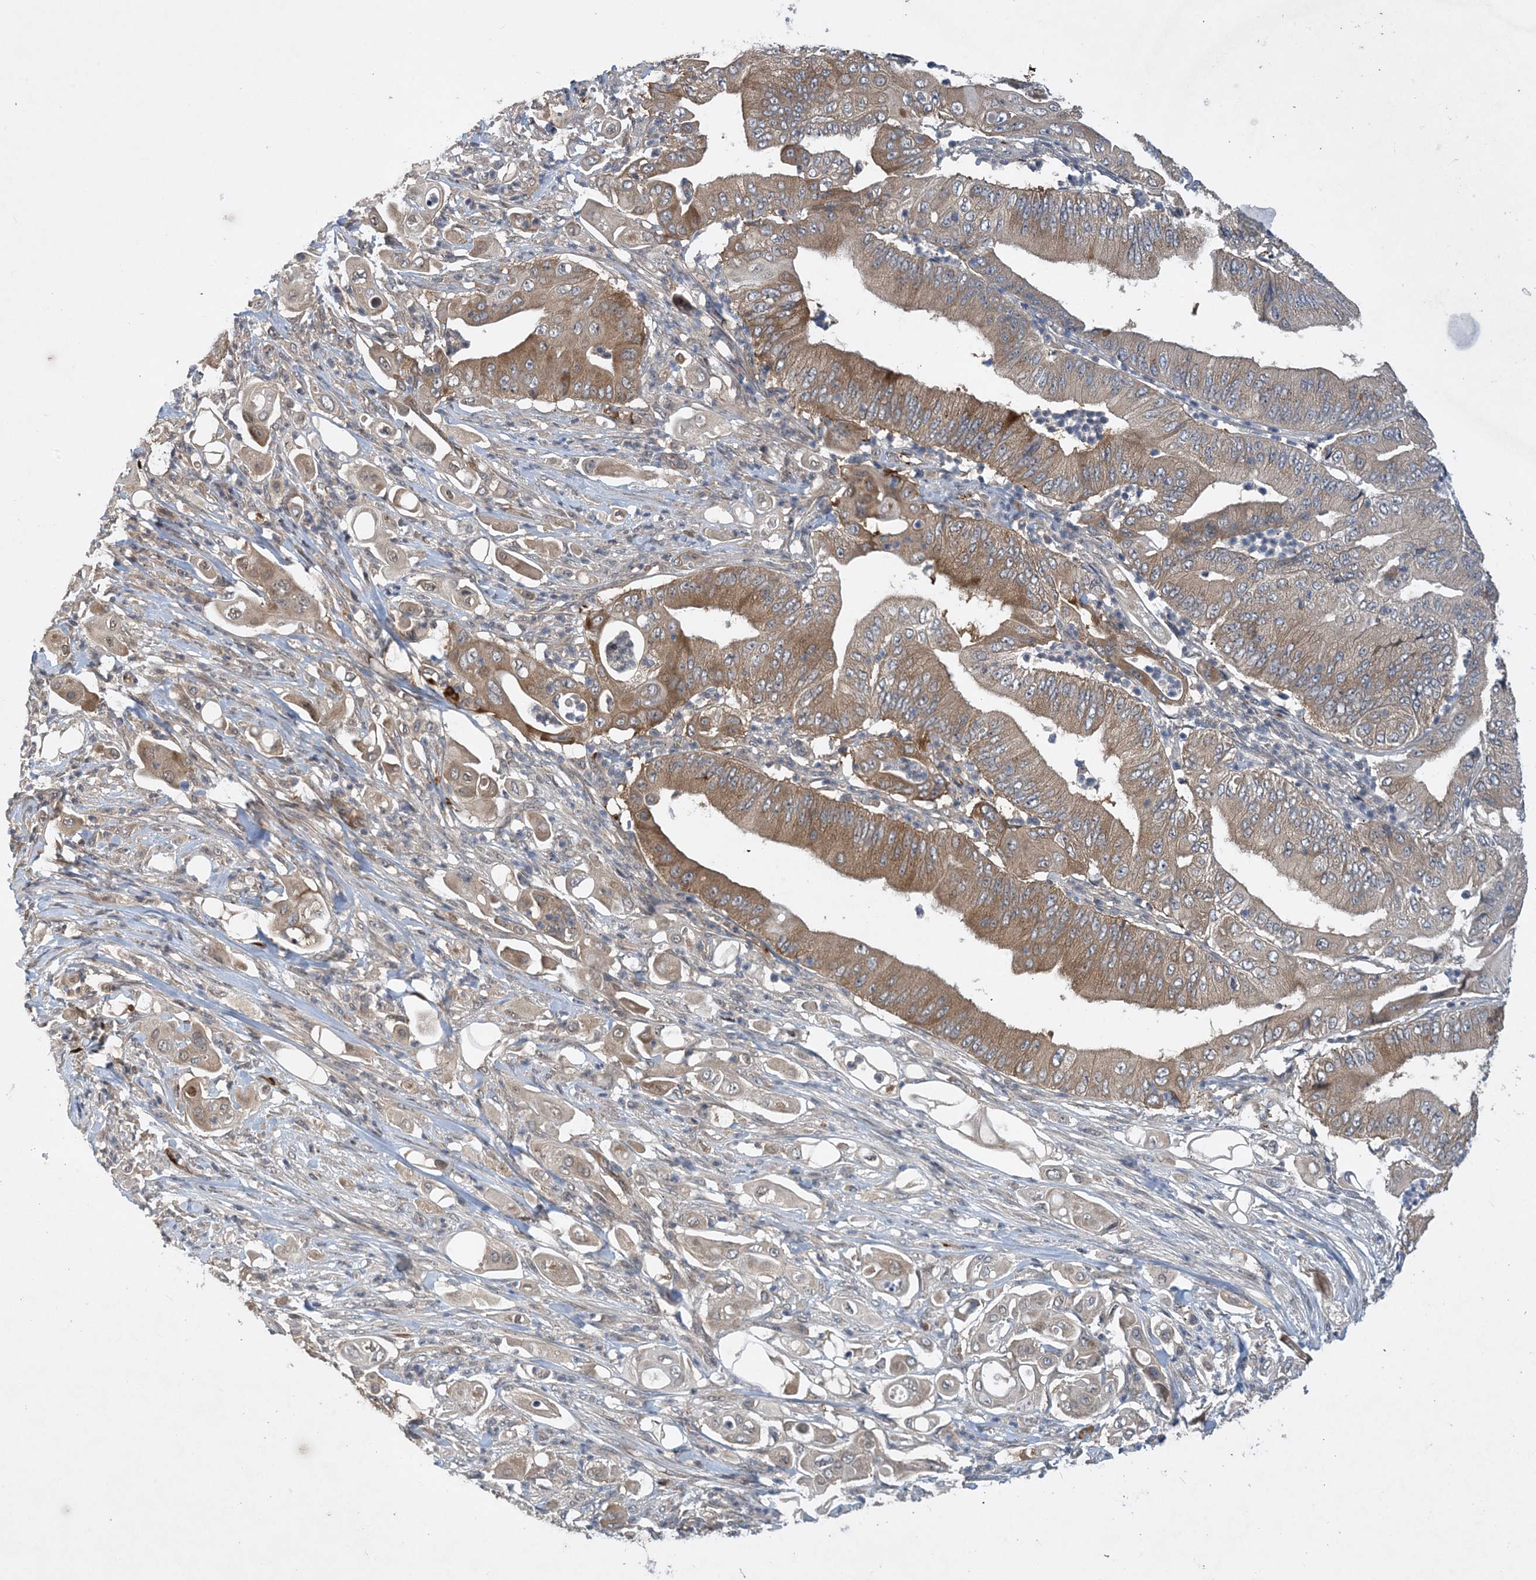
{"staining": {"intensity": "moderate", "quantity": ">75%", "location": "cytoplasmic/membranous"}, "tissue": "pancreatic cancer", "cell_type": "Tumor cells", "image_type": "cancer", "snomed": [{"axis": "morphology", "description": "Adenocarcinoma, NOS"}, {"axis": "topography", "description": "Pancreas"}], "caption": "A brown stain shows moderate cytoplasmic/membranous staining of a protein in pancreatic adenocarcinoma tumor cells.", "gene": "TINAG", "patient": {"sex": "female", "age": 77}}